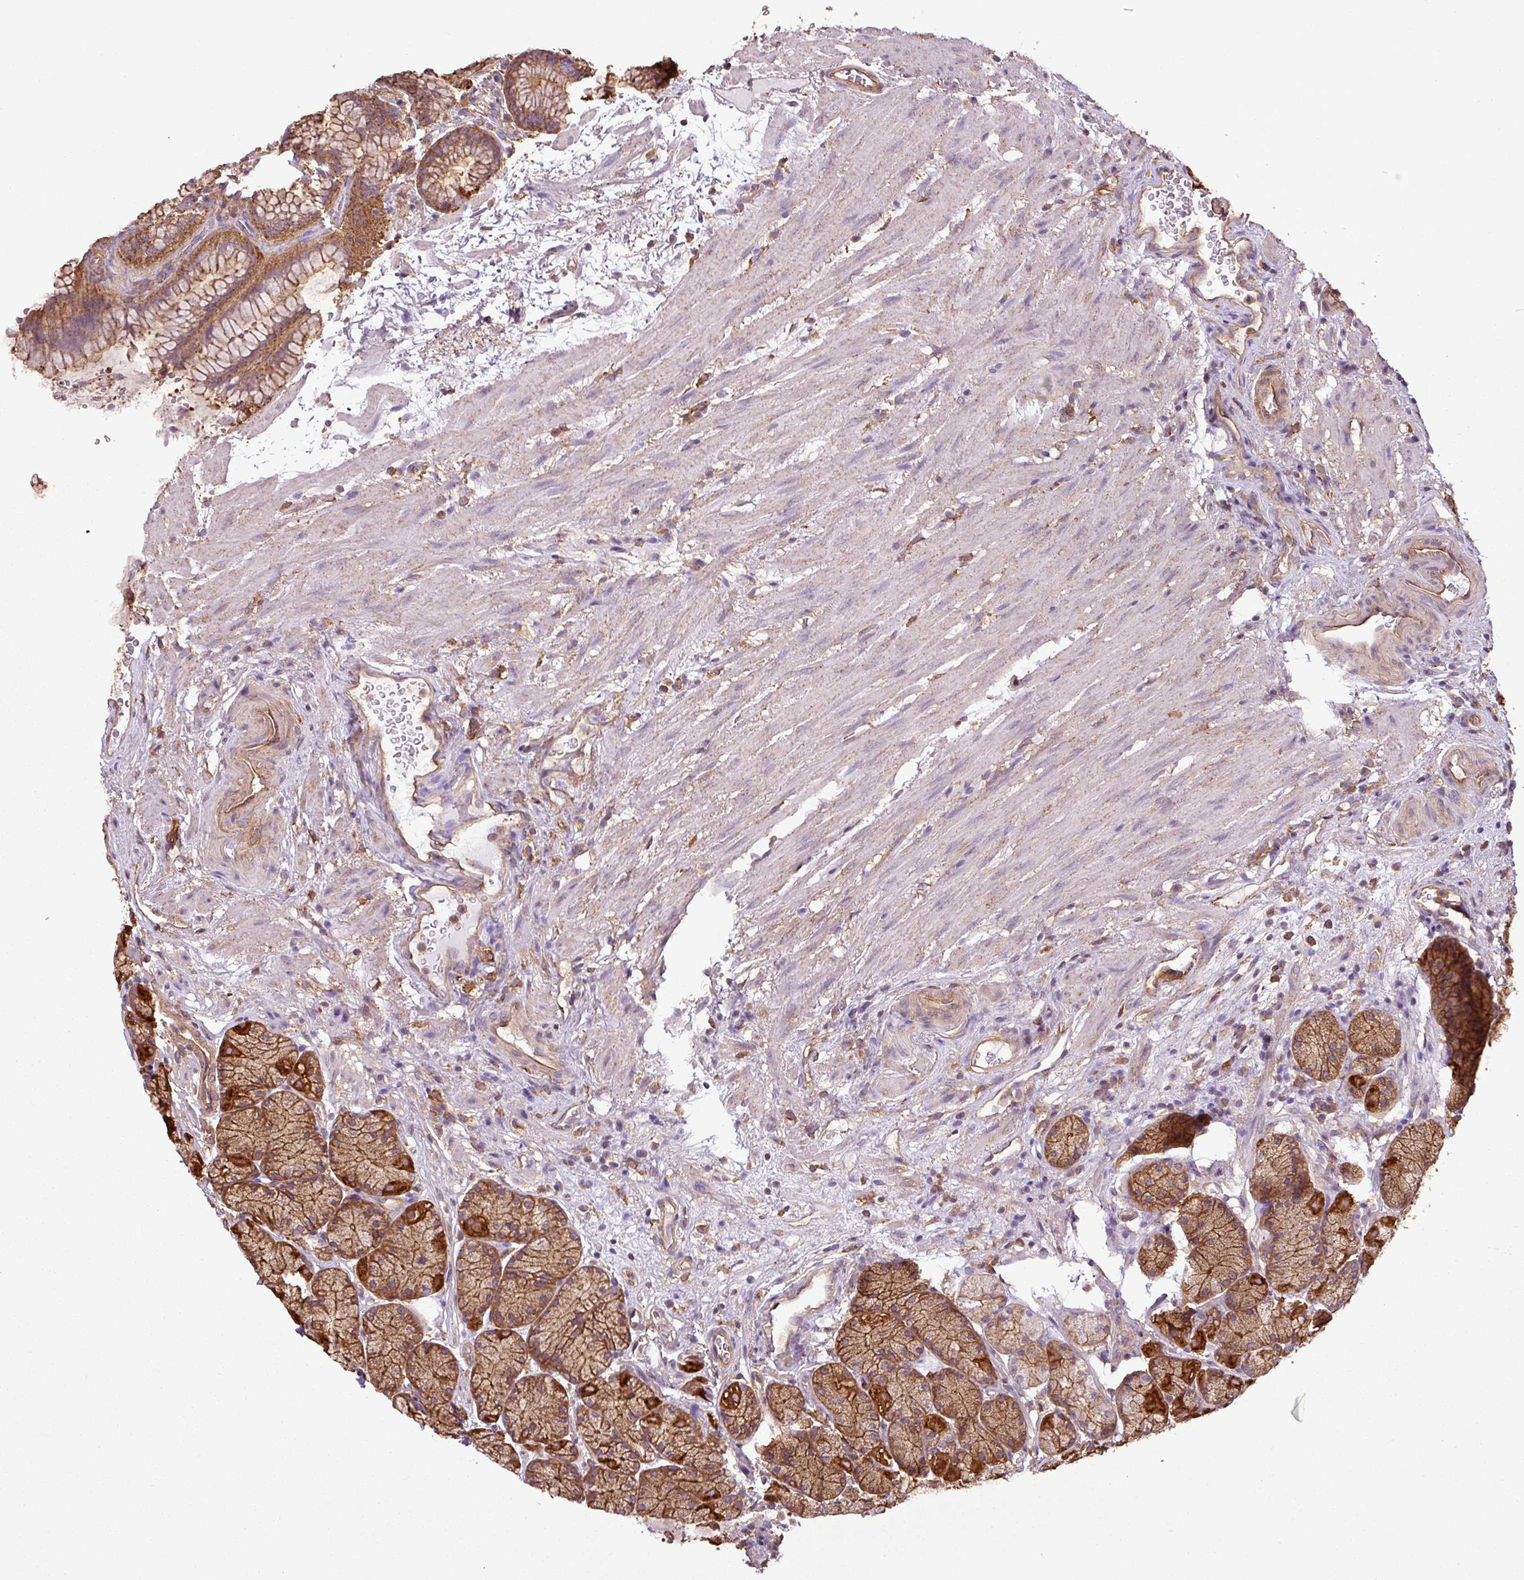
{"staining": {"intensity": "strong", "quantity": "25%-75%", "location": "cytoplasmic/membranous"}, "tissue": "stomach", "cell_type": "Glandular cells", "image_type": "normal", "snomed": [{"axis": "morphology", "description": "Normal tissue, NOS"}, {"axis": "topography", "description": "Stomach"}], "caption": "Stomach stained with DAB immunohistochemistry reveals high levels of strong cytoplasmic/membranous expression in about 25%-75% of glandular cells. (brown staining indicates protein expression, while blue staining denotes nuclei).", "gene": "PACSIN2", "patient": {"sex": "male", "age": 63}}